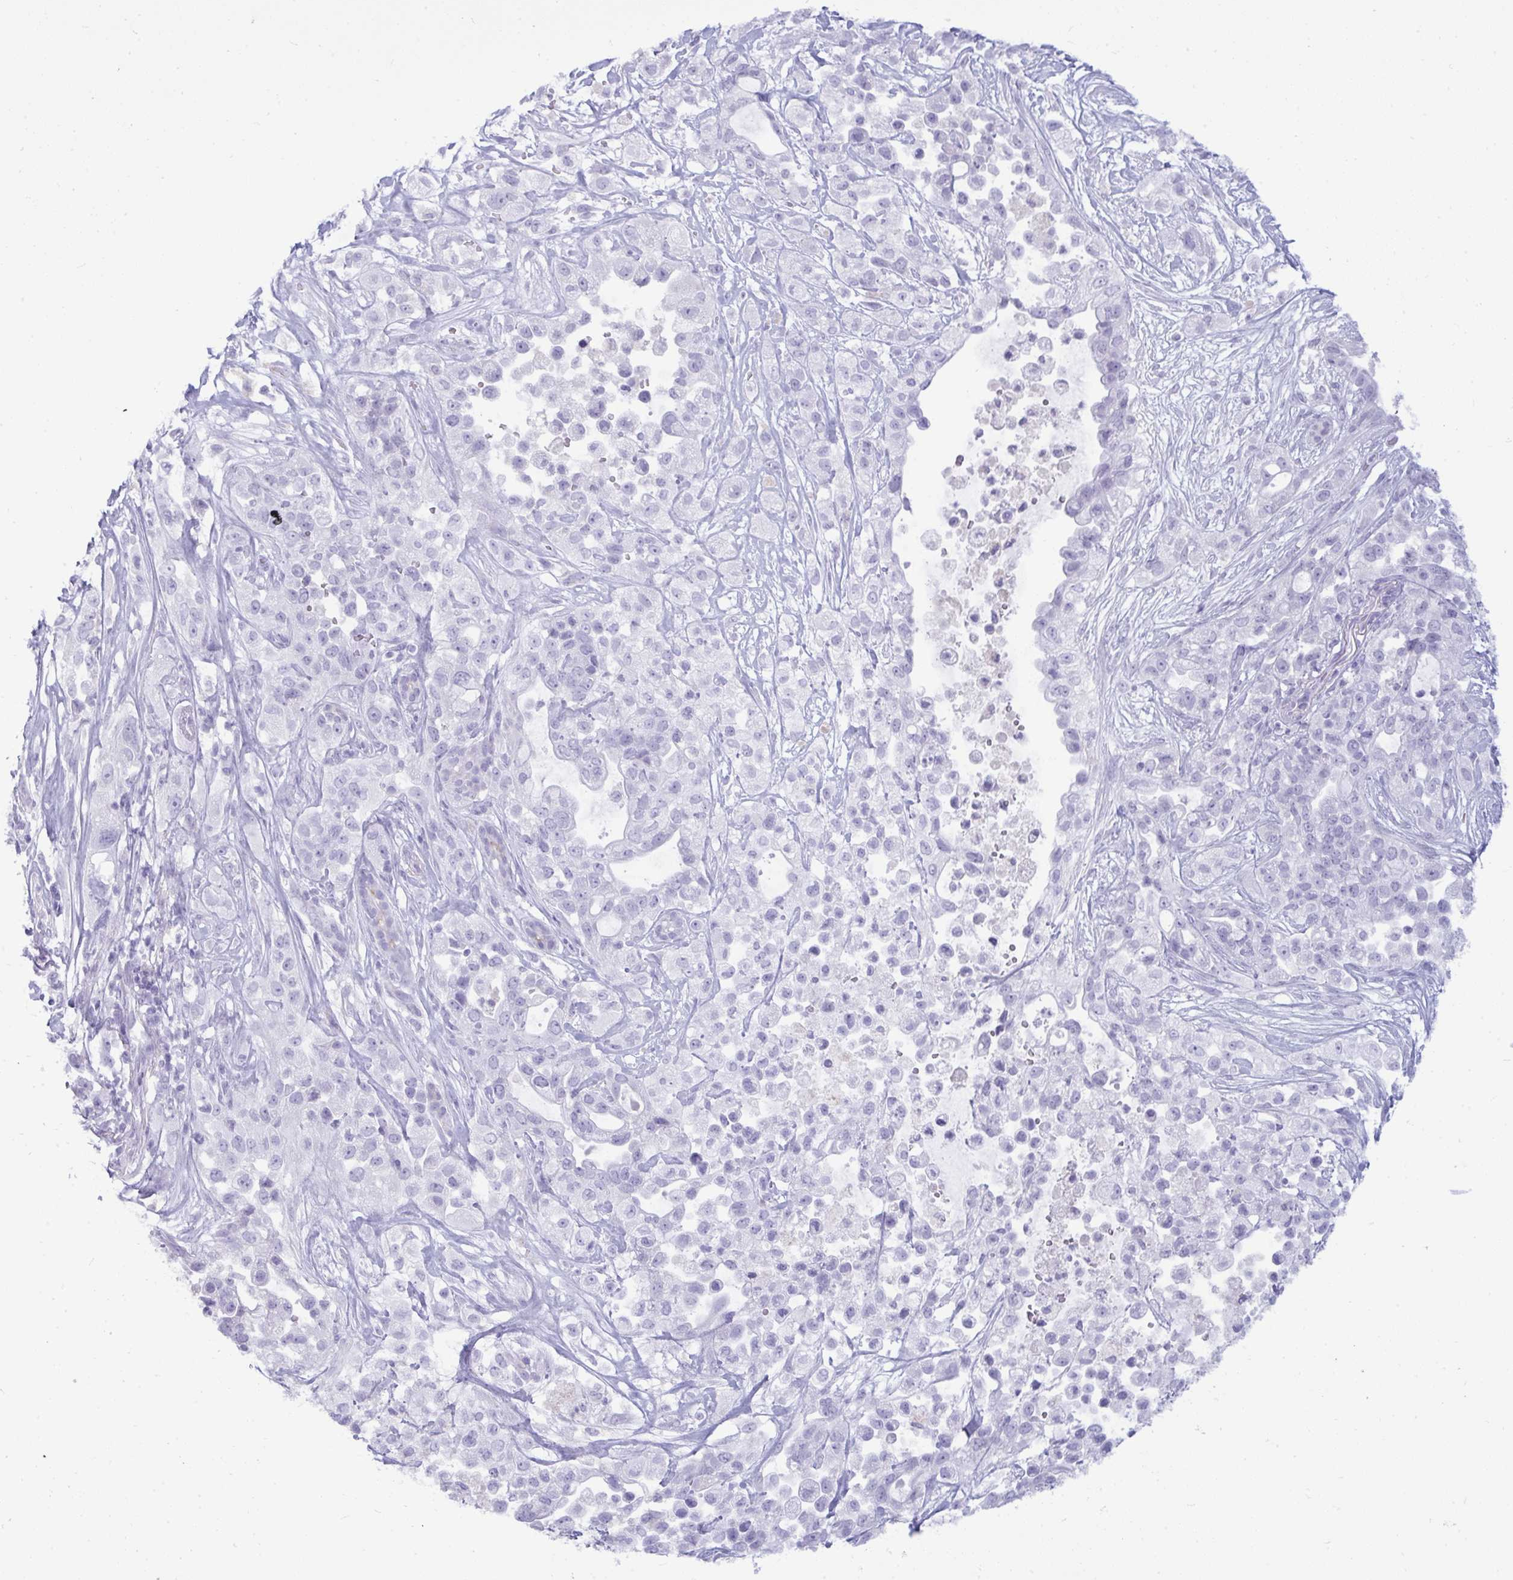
{"staining": {"intensity": "negative", "quantity": "none", "location": "none"}, "tissue": "pancreatic cancer", "cell_type": "Tumor cells", "image_type": "cancer", "snomed": [{"axis": "morphology", "description": "Adenocarcinoma, NOS"}, {"axis": "topography", "description": "Pancreas"}], "caption": "This is an immunohistochemistry (IHC) photomicrograph of human pancreatic adenocarcinoma. There is no expression in tumor cells.", "gene": "ANKRD60", "patient": {"sex": "male", "age": 44}}